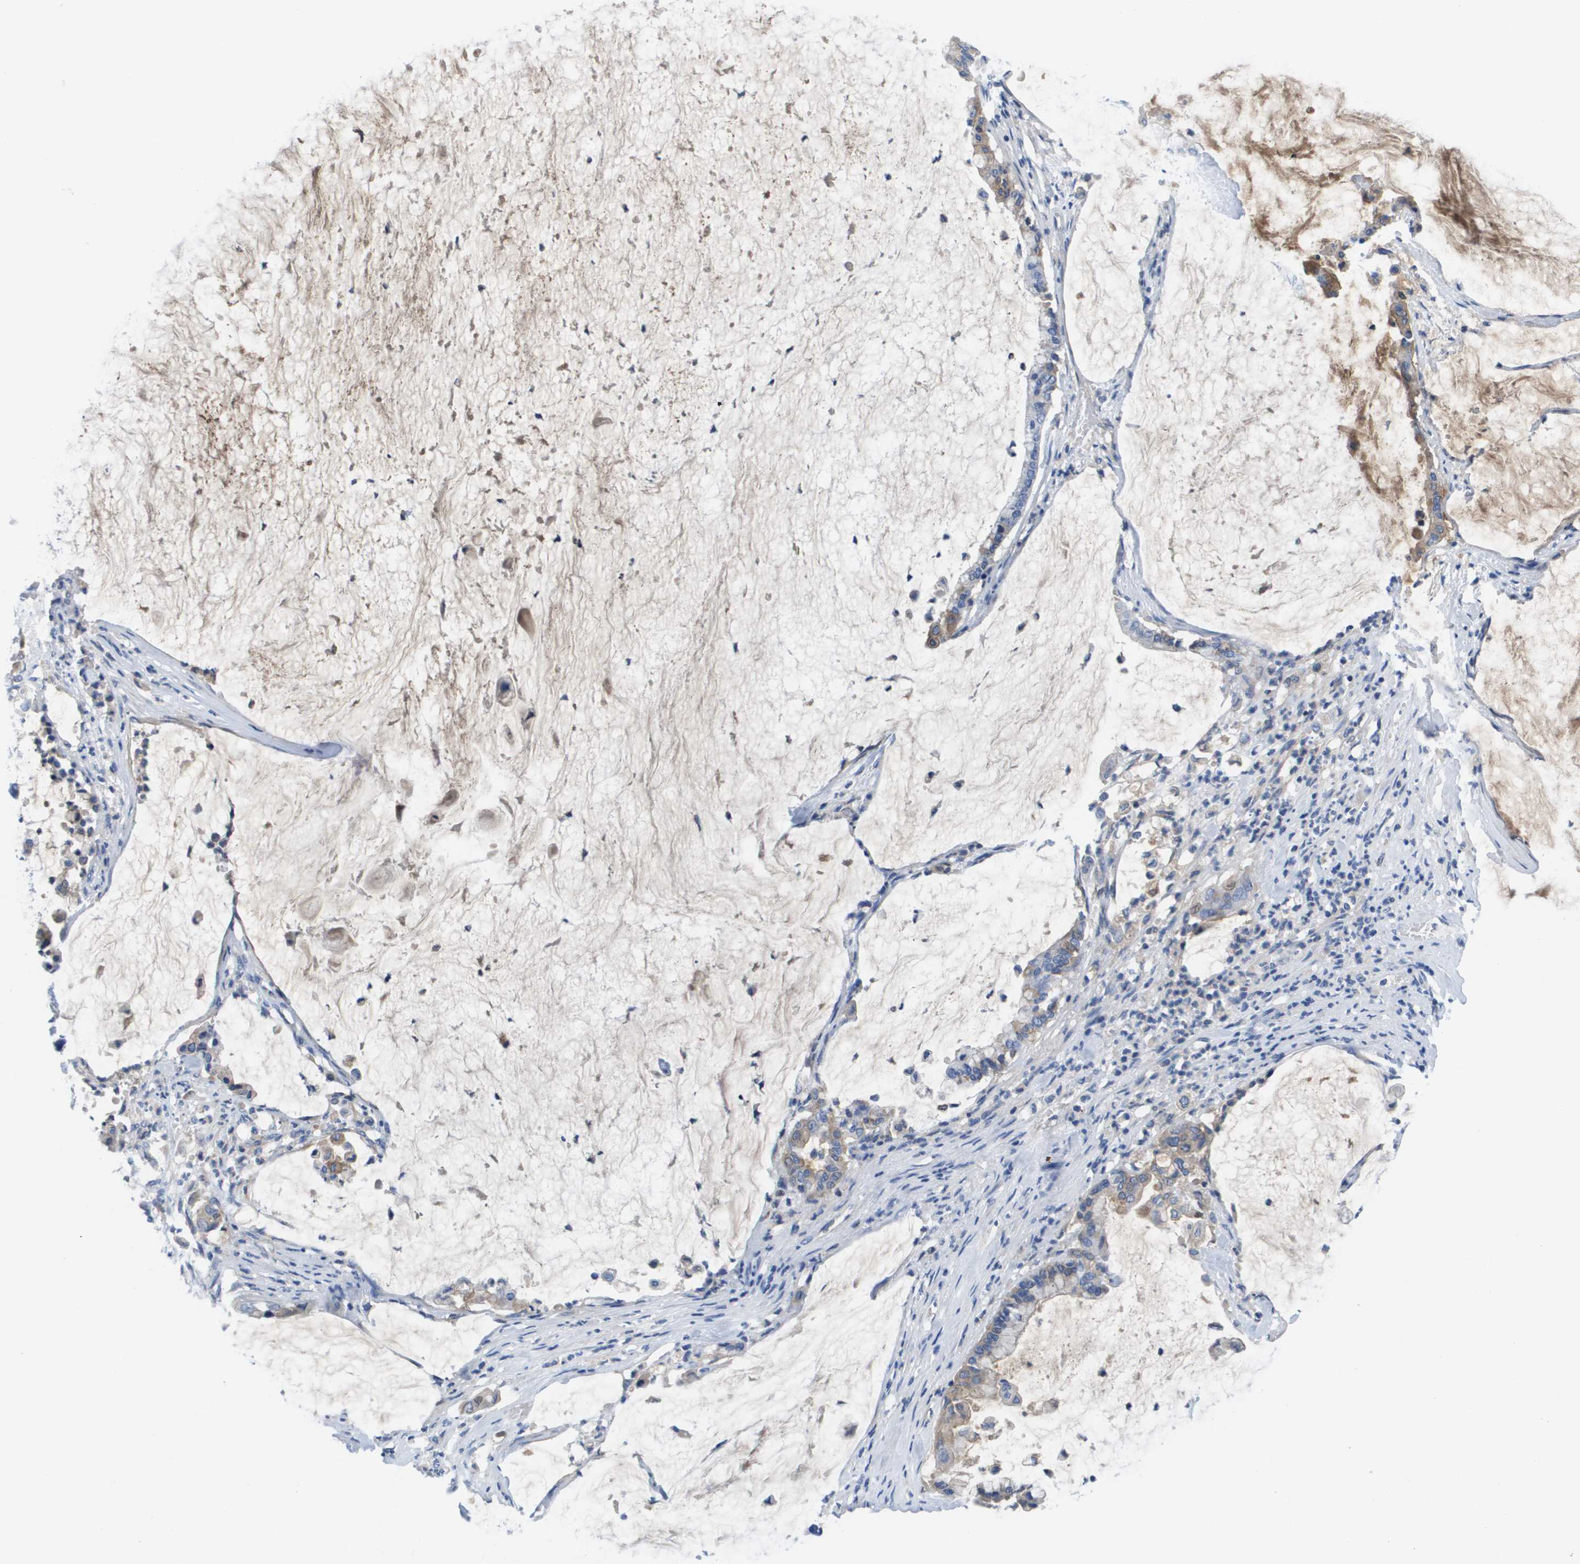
{"staining": {"intensity": "negative", "quantity": "none", "location": "none"}, "tissue": "pancreatic cancer", "cell_type": "Tumor cells", "image_type": "cancer", "snomed": [{"axis": "morphology", "description": "Adenocarcinoma, NOS"}, {"axis": "topography", "description": "Pancreas"}], "caption": "This is an immunohistochemistry image of human pancreatic adenocarcinoma. There is no staining in tumor cells.", "gene": "APOA1", "patient": {"sex": "male", "age": 41}}